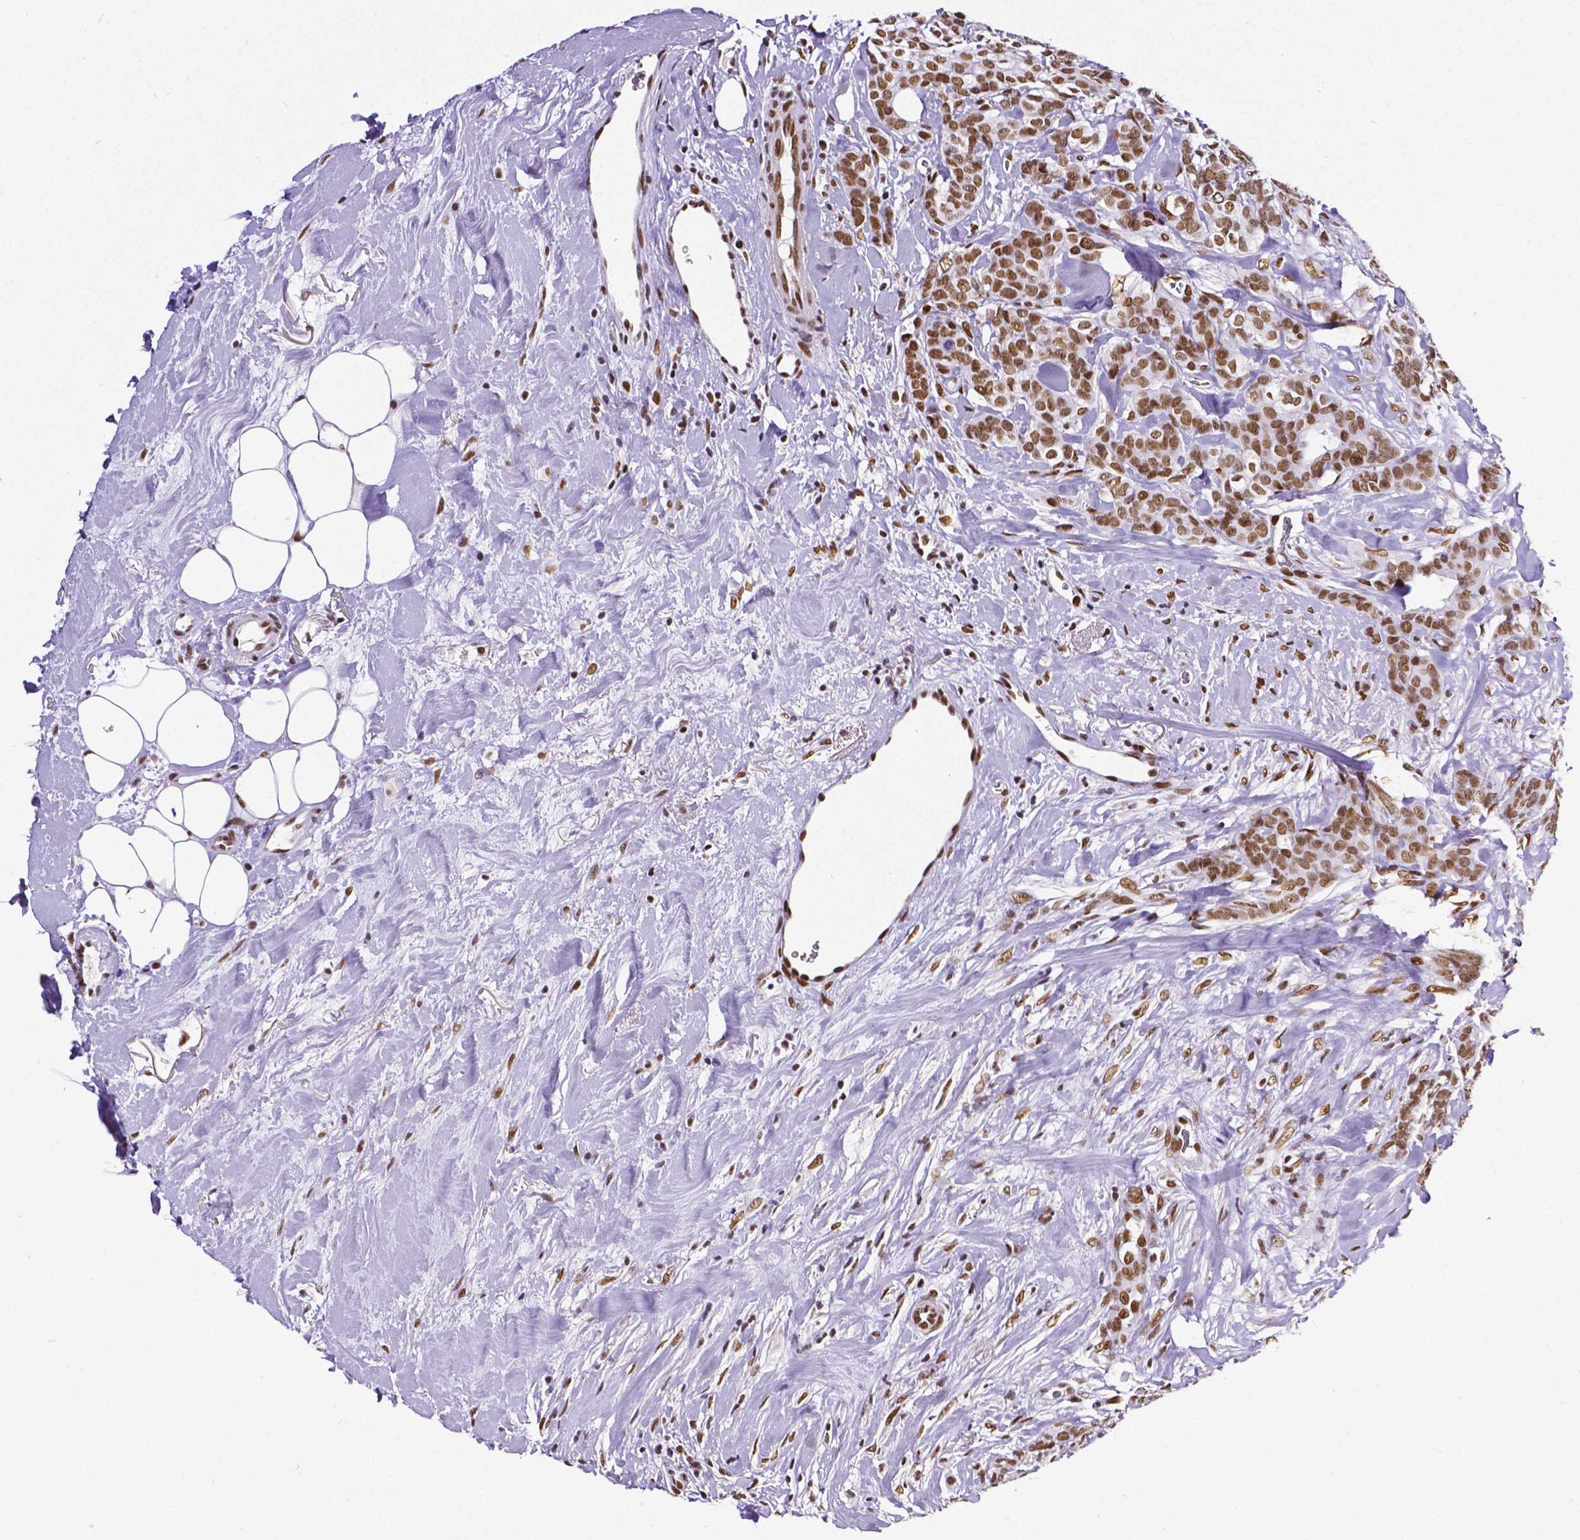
{"staining": {"intensity": "moderate", "quantity": ">75%", "location": "nuclear"}, "tissue": "breast cancer", "cell_type": "Tumor cells", "image_type": "cancer", "snomed": [{"axis": "morphology", "description": "Duct carcinoma"}, {"axis": "topography", "description": "Breast"}], "caption": "Intraductal carcinoma (breast) stained with DAB immunohistochemistry exhibits medium levels of moderate nuclear expression in approximately >75% of tumor cells. (IHC, brightfield microscopy, high magnification).", "gene": "REST", "patient": {"sex": "female", "age": 84}}